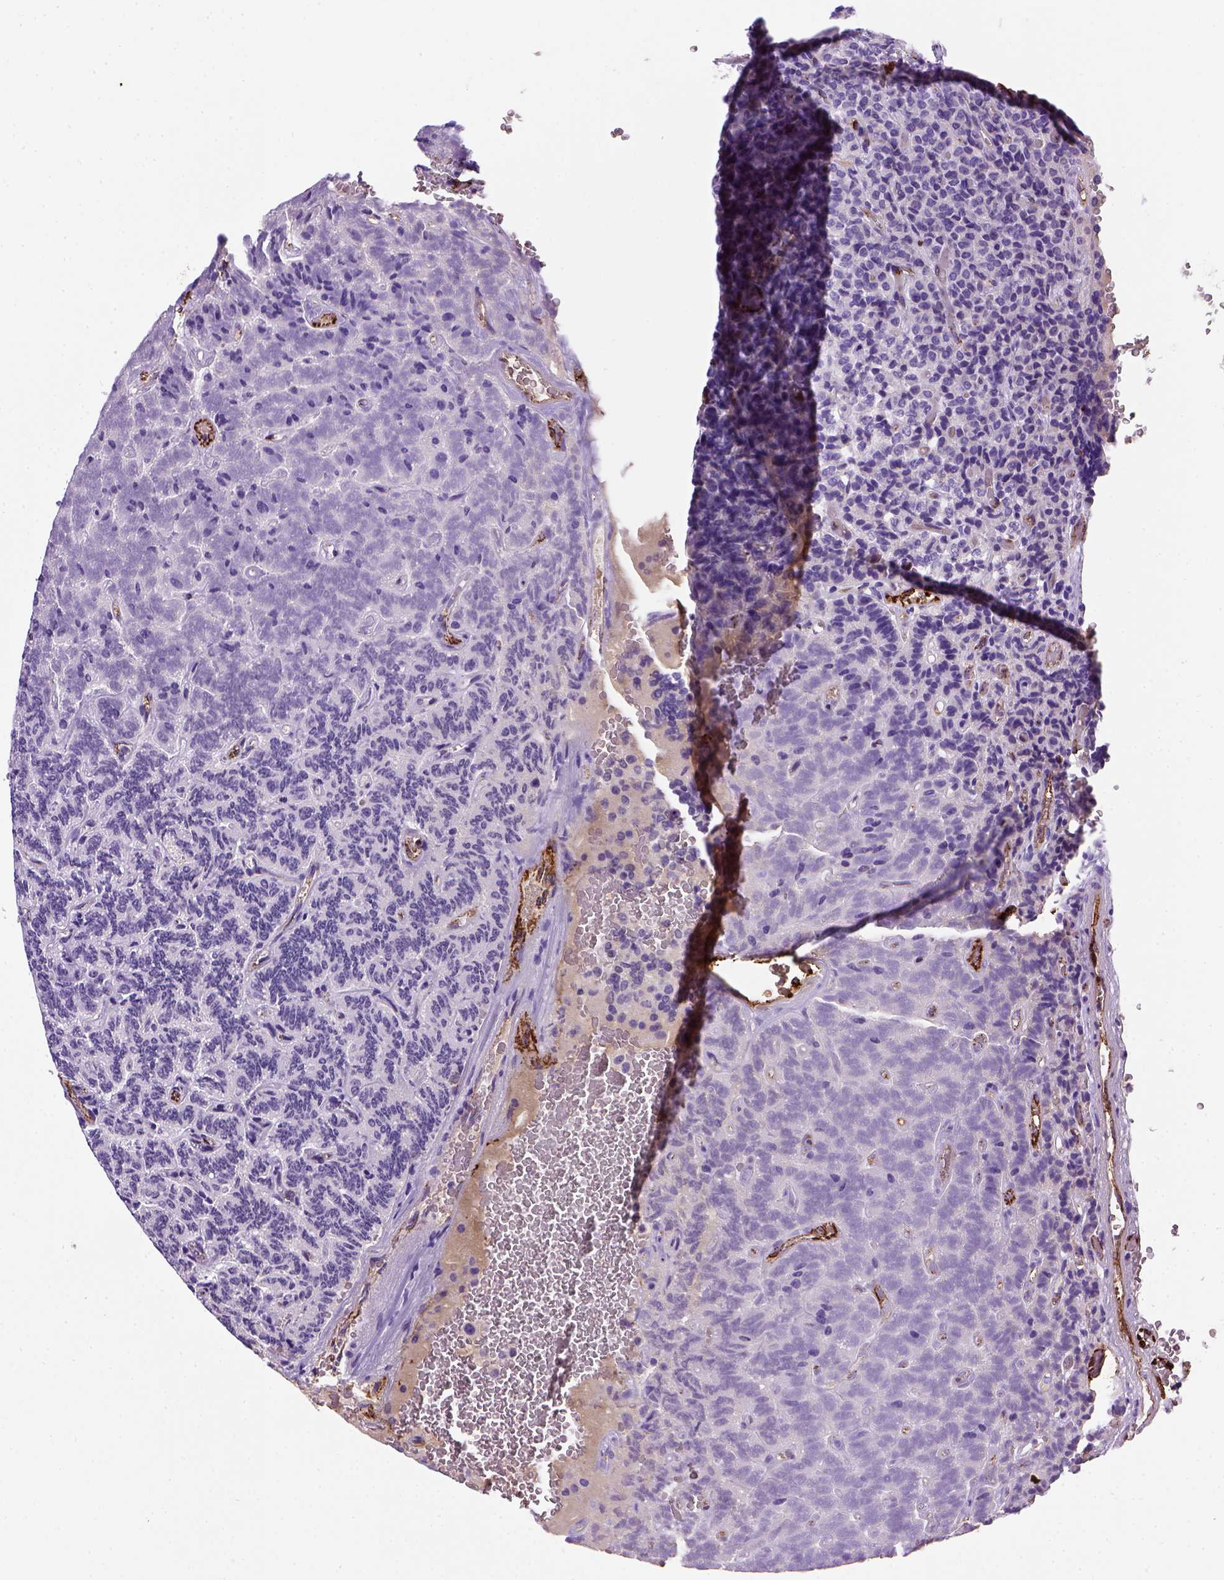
{"staining": {"intensity": "negative", "quantity": "none", "location": "none"}, "tissue": "carcinoid", "cell_type": "Tumor cells", "image_type": "cancer", "snomed": [{"axis": "morphology", "description": "Carcinoid, malignant, NOS"}, {"axis": "topography", "description": "Pancreas"}], "caption": "Immunohistochemistry (IHC) of carcinoid exhibits no expression in tumor cells. Nuclei are stained in blue.", "gene": "VWF", "patient": {"sex": "male", "age": 36}}